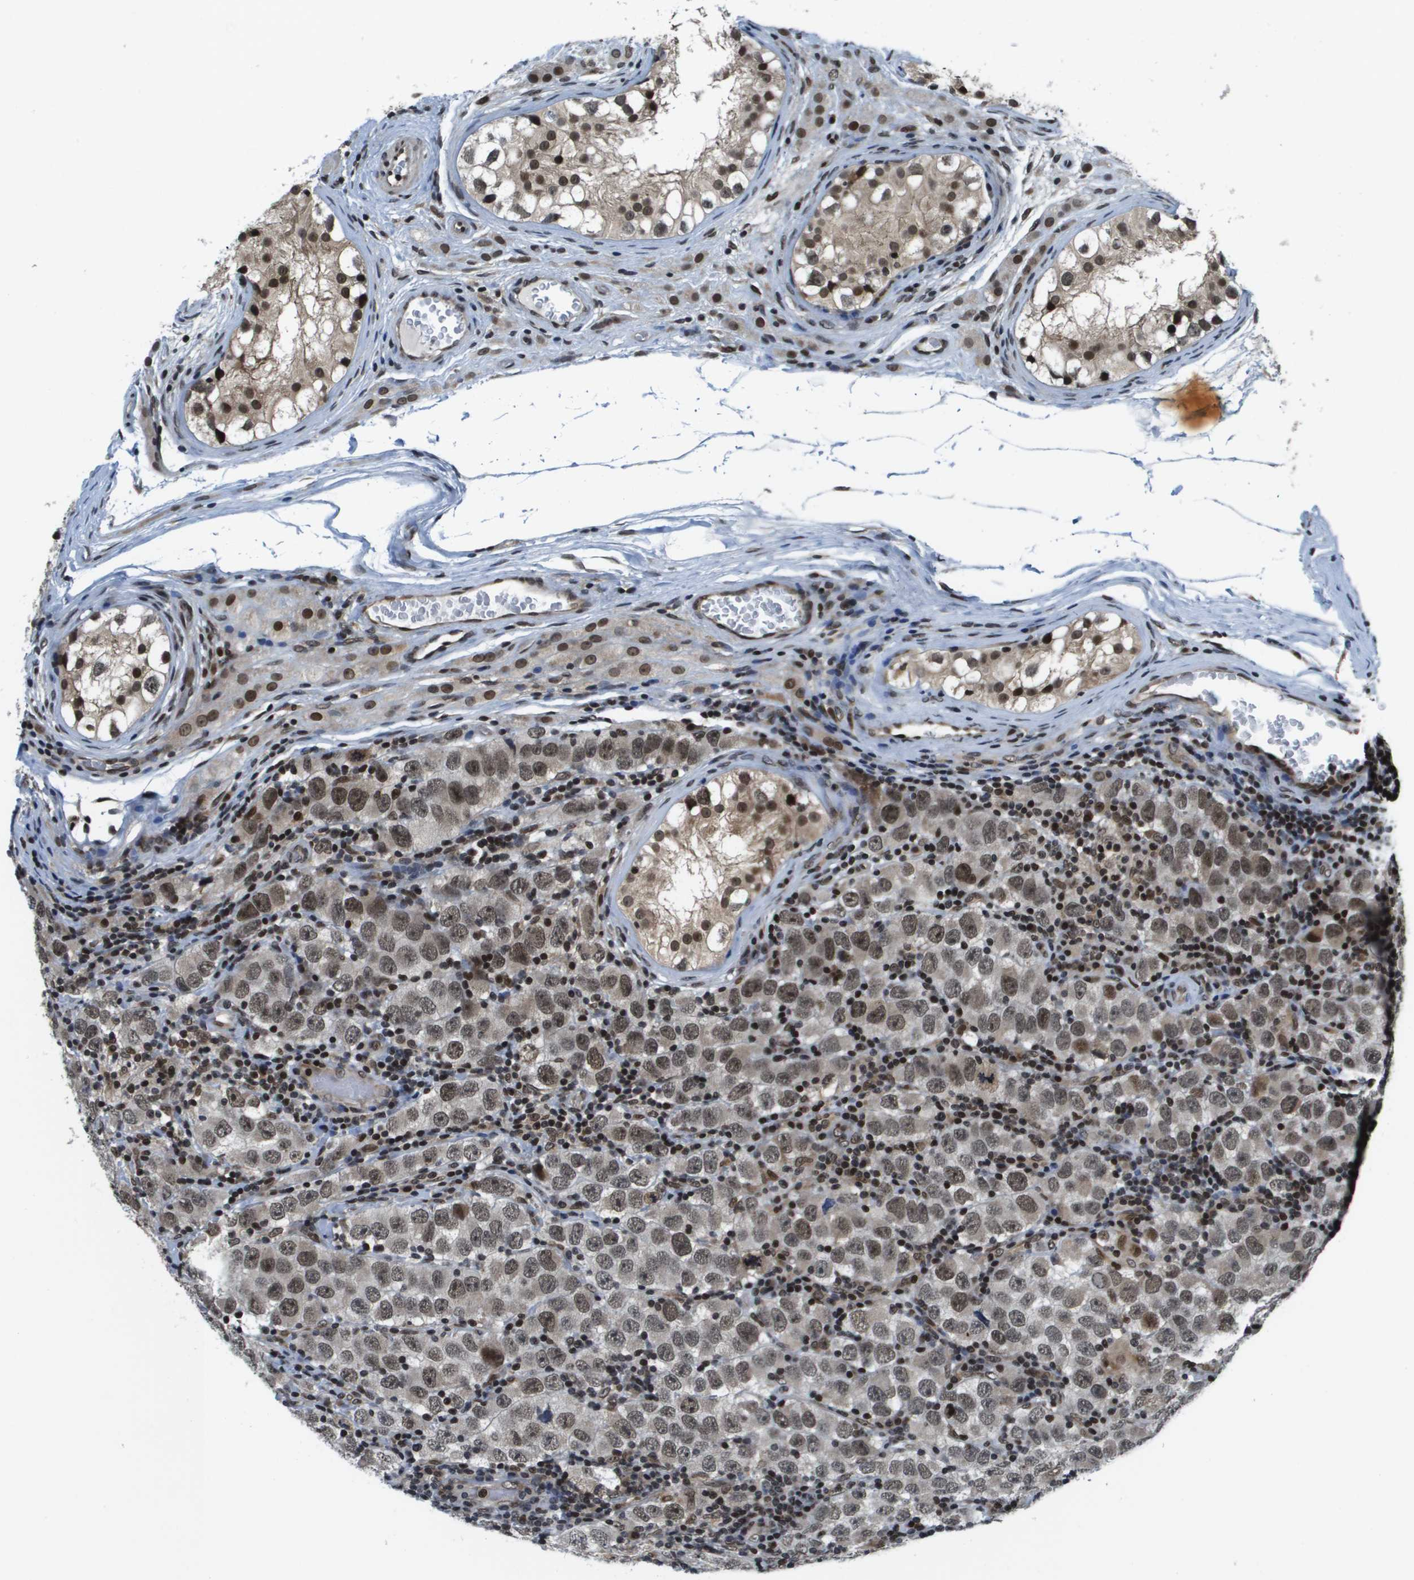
{"staining": {"intensity": "moderate", "quantity": ">75%", "location": "nuclear"}, "tissue": "testis cancer", "cell_type": "Tumor cells", "image_type": "cancer", "snomed": [{"axis": "morphology", "description": "Carcinoma, Embryonal, NOS"}, {"axis": "topography", "description": "Testis"}], "caption": "The histopathology image reveals staining of testis cancer (embryonal carcinoma), revealing moderate nuclear protein expression (brown color) within tumor cells. (DAB IHC with brightfield microscopy, high magnification).", "gene": "RECQL4", "patient": {"sex": "male", "age": 21}}